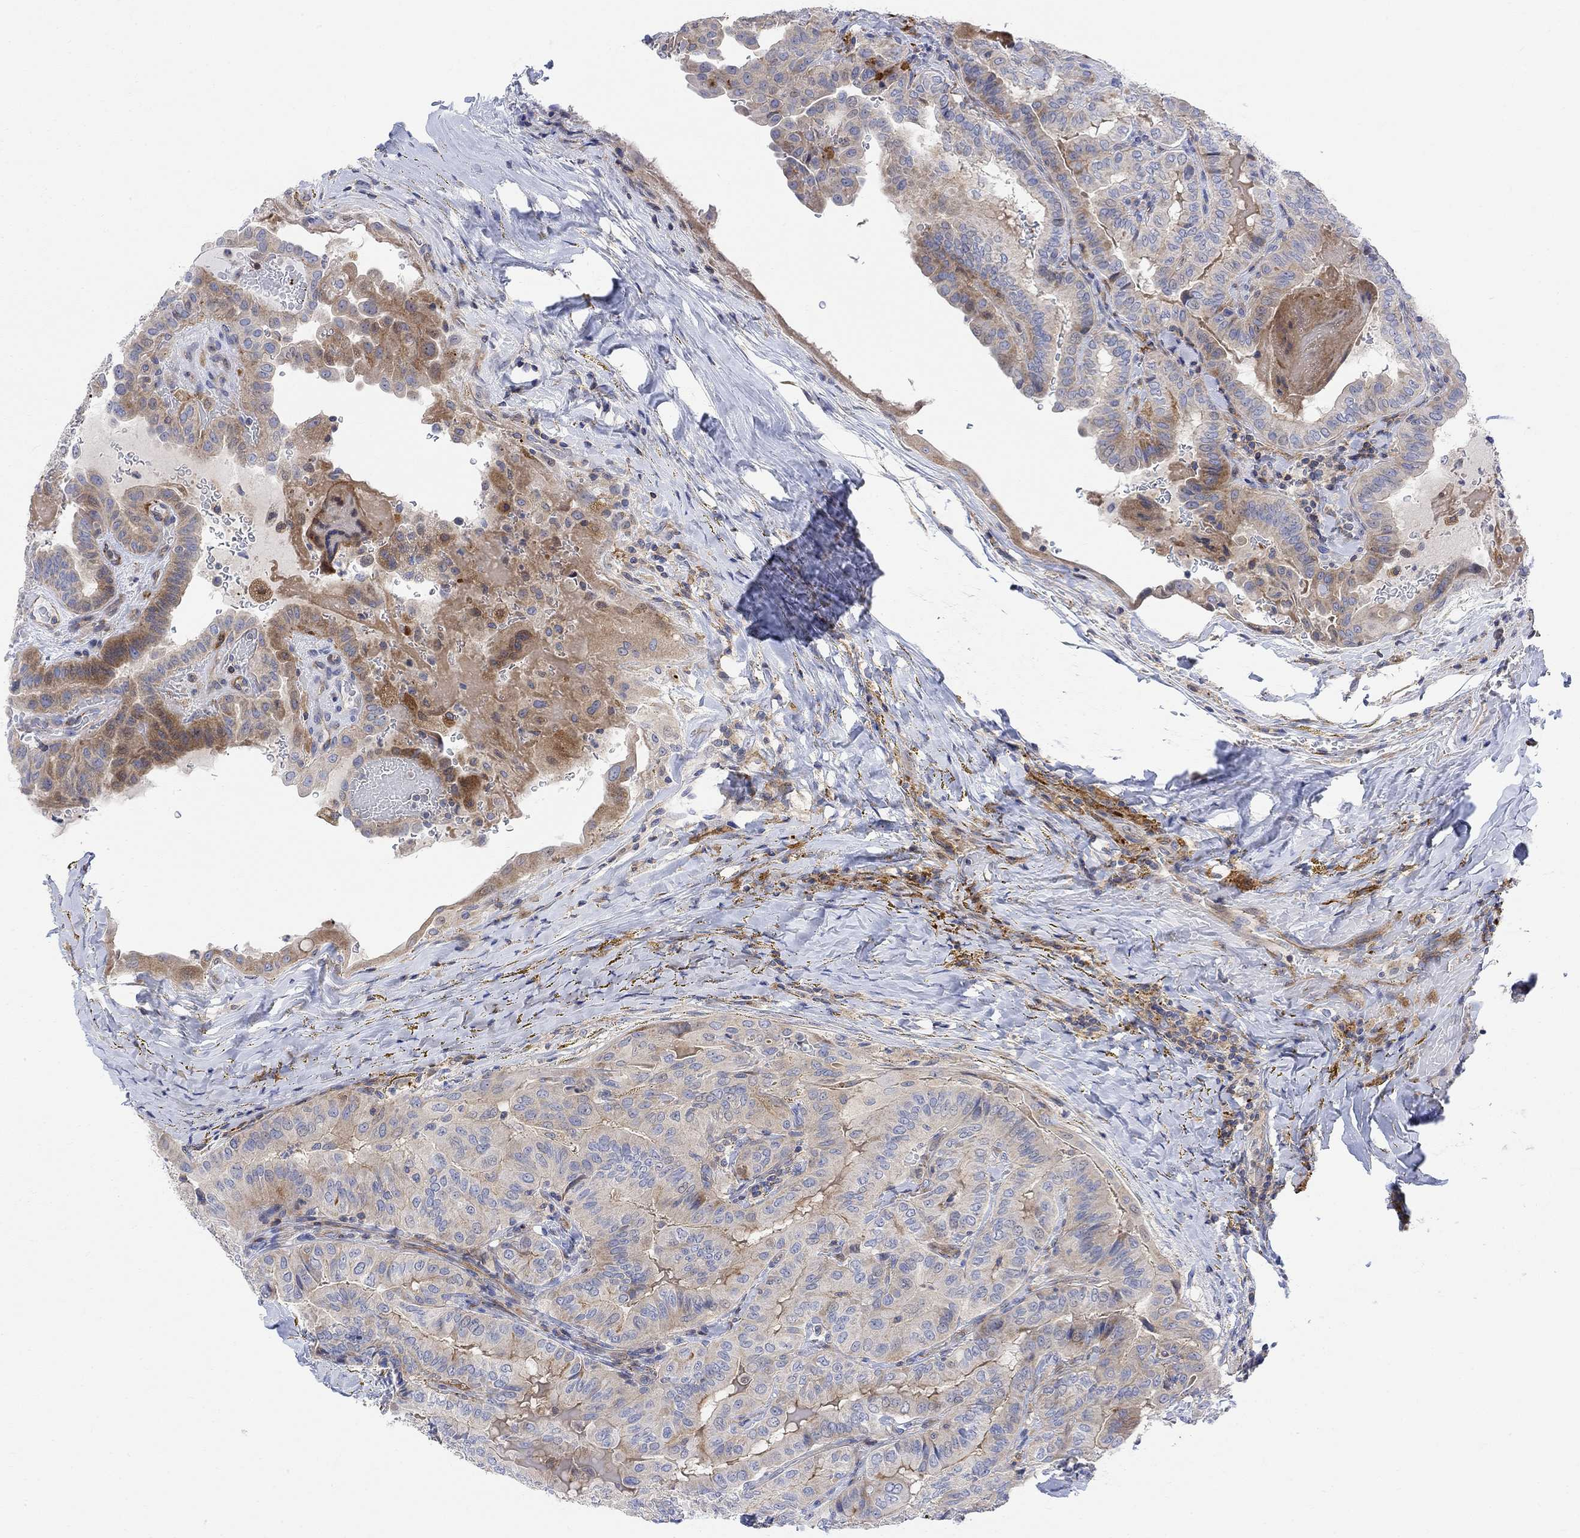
{"staining": {"intensity": "moderate", "quantity": "<25%", "location": "cytoplasmic/membranous"}, "tissue": "thyroid cancer", "cell_type": "Tumor cells", "image_type": "cancer", "snomed": [{"axis": "morphology", "description": "Papillary adenocarcinoma, NOS"}, {"axis": "topography", "description": "Thyroid gland"}], "caption": "DAB (3,3'-diaminobenzidine) immunohistochemical staining of thyroid cancer (papillary adenocarcinoma) exhibits moderate cytoplasmic/membranous protein positivity in about <25% of tumor cells.", "gene": "ARSK", "patient": {"sex": "female", "age": 68}}